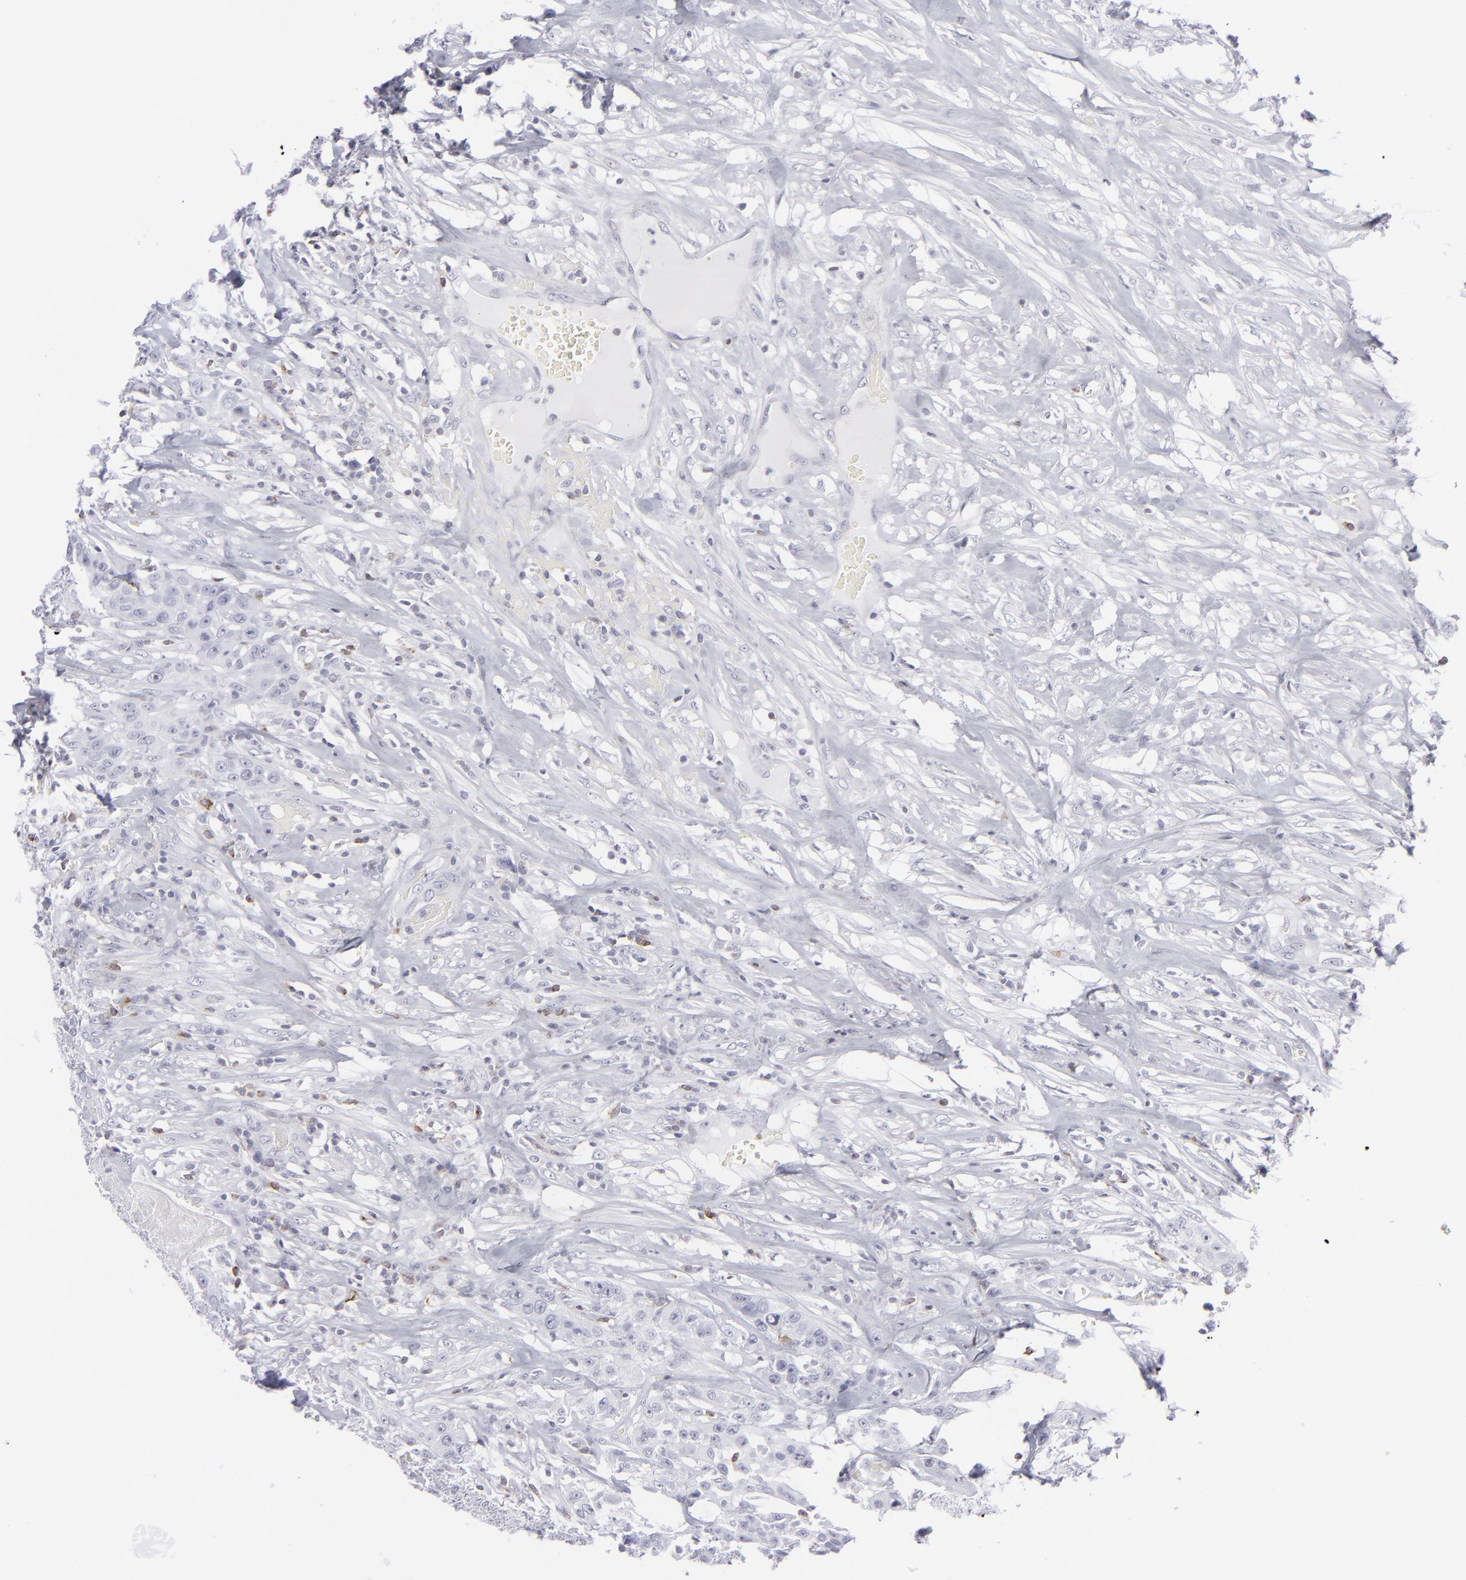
{"staining": {"intensity": "negative", "quantity": "none", "location": "none"}, "tissue": "urothelial cancer", "cell_type": "Tumor cells", "image_type": "cancer", "snomed": [{"axis": "morphology", "description": "Urothelial carcinoma, High grade"}, {"axis": "topography", "description": "Urinary bladder"}], "caption": "IHC photomicrograph of high-grade urothelial carcinoma stained for a protein (brown), which exhibits no staining in tumor cells.", "gene": "CD7", "patient": {"sex": "male", "age": 74}}